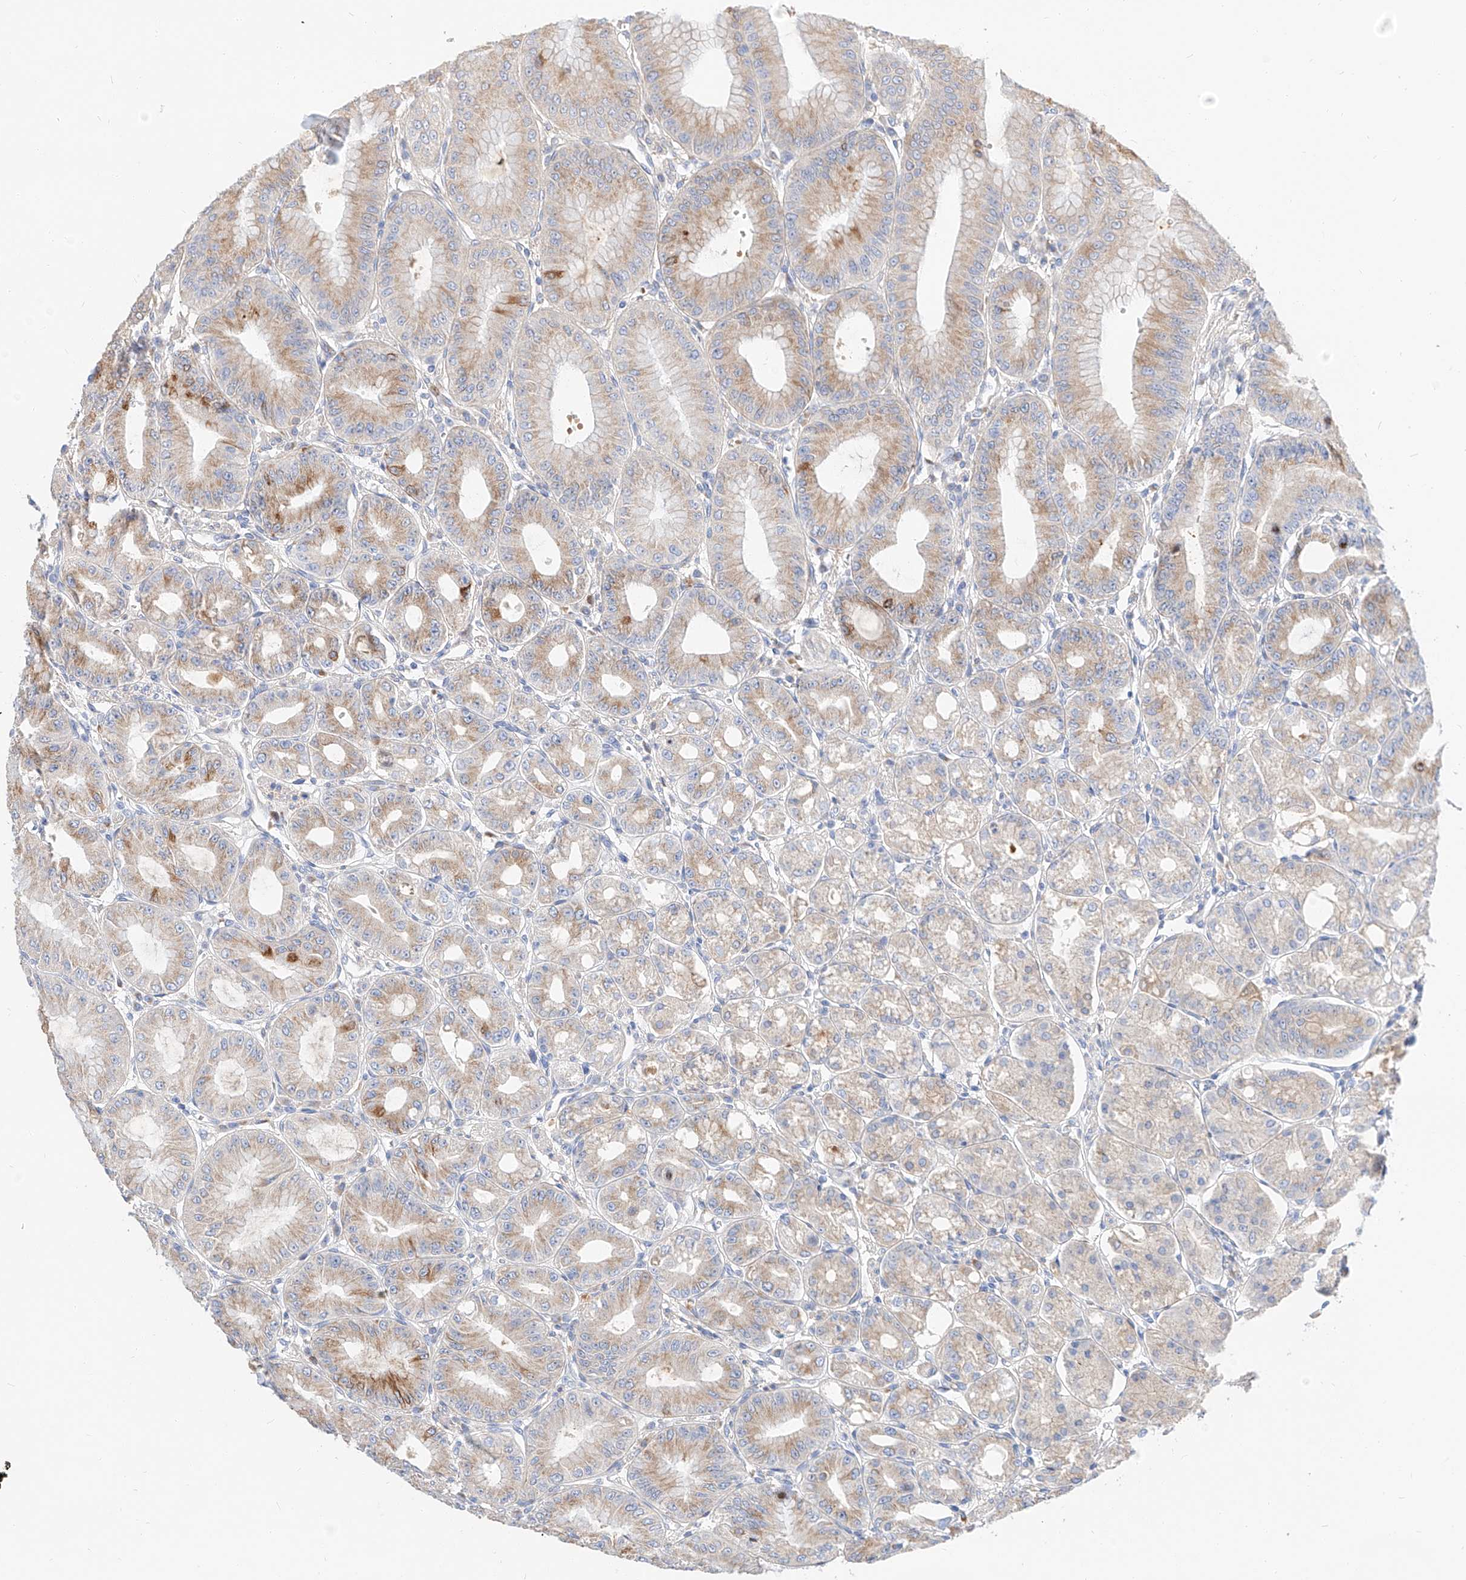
{"staining": {"intensity": "strong", "quantity": "25%-75%", "location": "cytoplasmic/membranous"}, "tissue": "stomach", "cell_type": "Glandular cells", "image_type": "normal", "snomed": [{"axis": "morphology", "description": "Normal tissue, NOS"}, {"axis": "topography", "description": "Stomach, lower"}], "caption": "A brown stain highlights strong cytoplasmic/membranous expression of a protein in glandular cells of normal stomach.", "gene": "MAP7", "patient": {"sex": "male", "age": 71}}